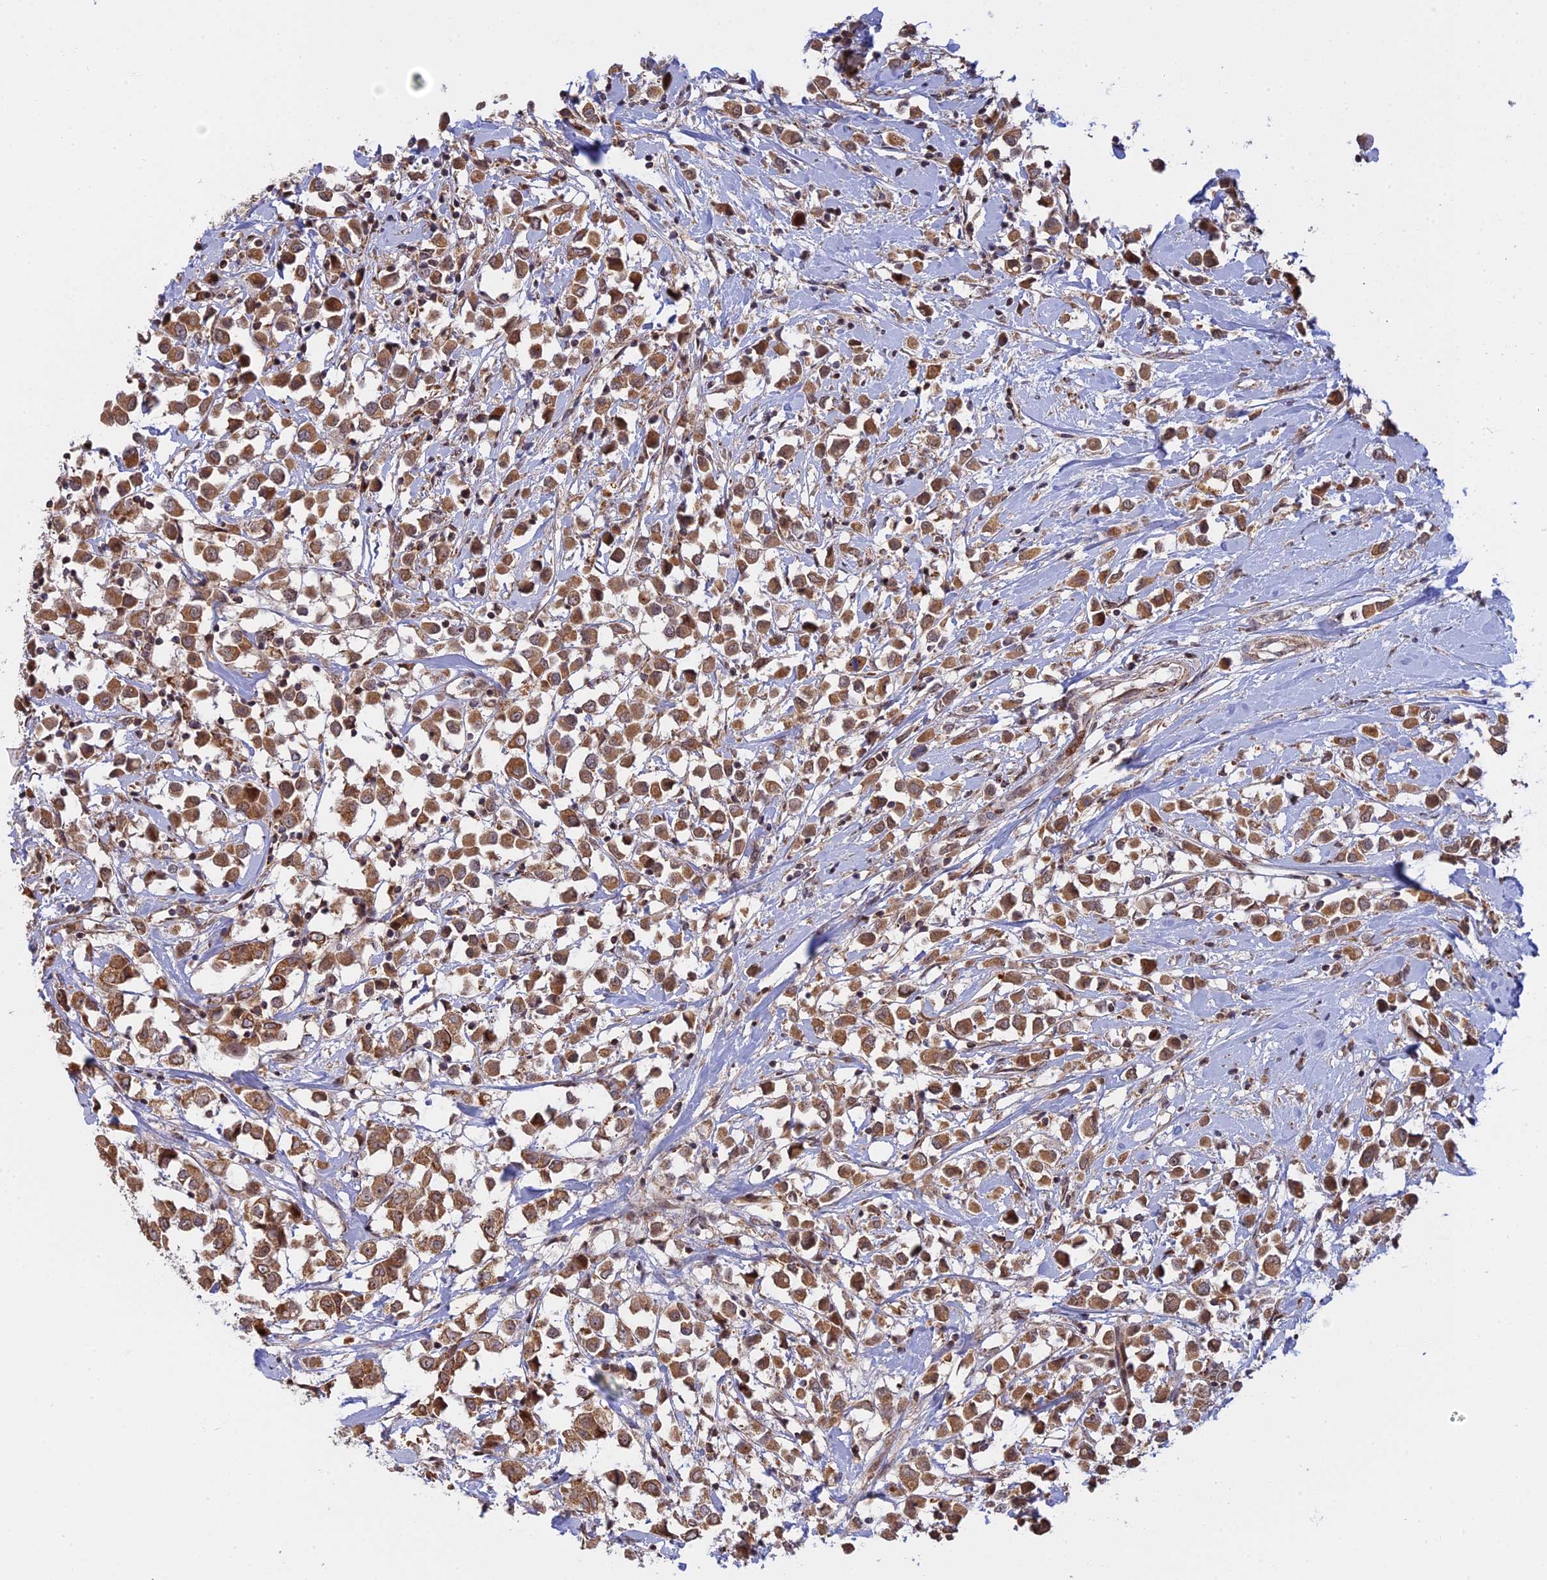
{"staining": {"intensity": "moderate", "quantity": ">75%", "location": "cytoplasmic/membranous"}, "tissue": "breast cancer", "cell_type": "Tumor cells", "image_type": "cancer", "snomed": [{"axis": "morphology", "description": "Duct carcinoma"}, {"axis": "topography", "description": "Breast"}], "caption": "A brown stain labels moderate cytoplasmic/membranous positivity of a protein in human breast invasive ductal carcinoma tumor cells. (DAB IHC with brightfield microscopy, high magnification).", "gene": "GSKIP", "patient": {"sex": "female", "age": 61}}